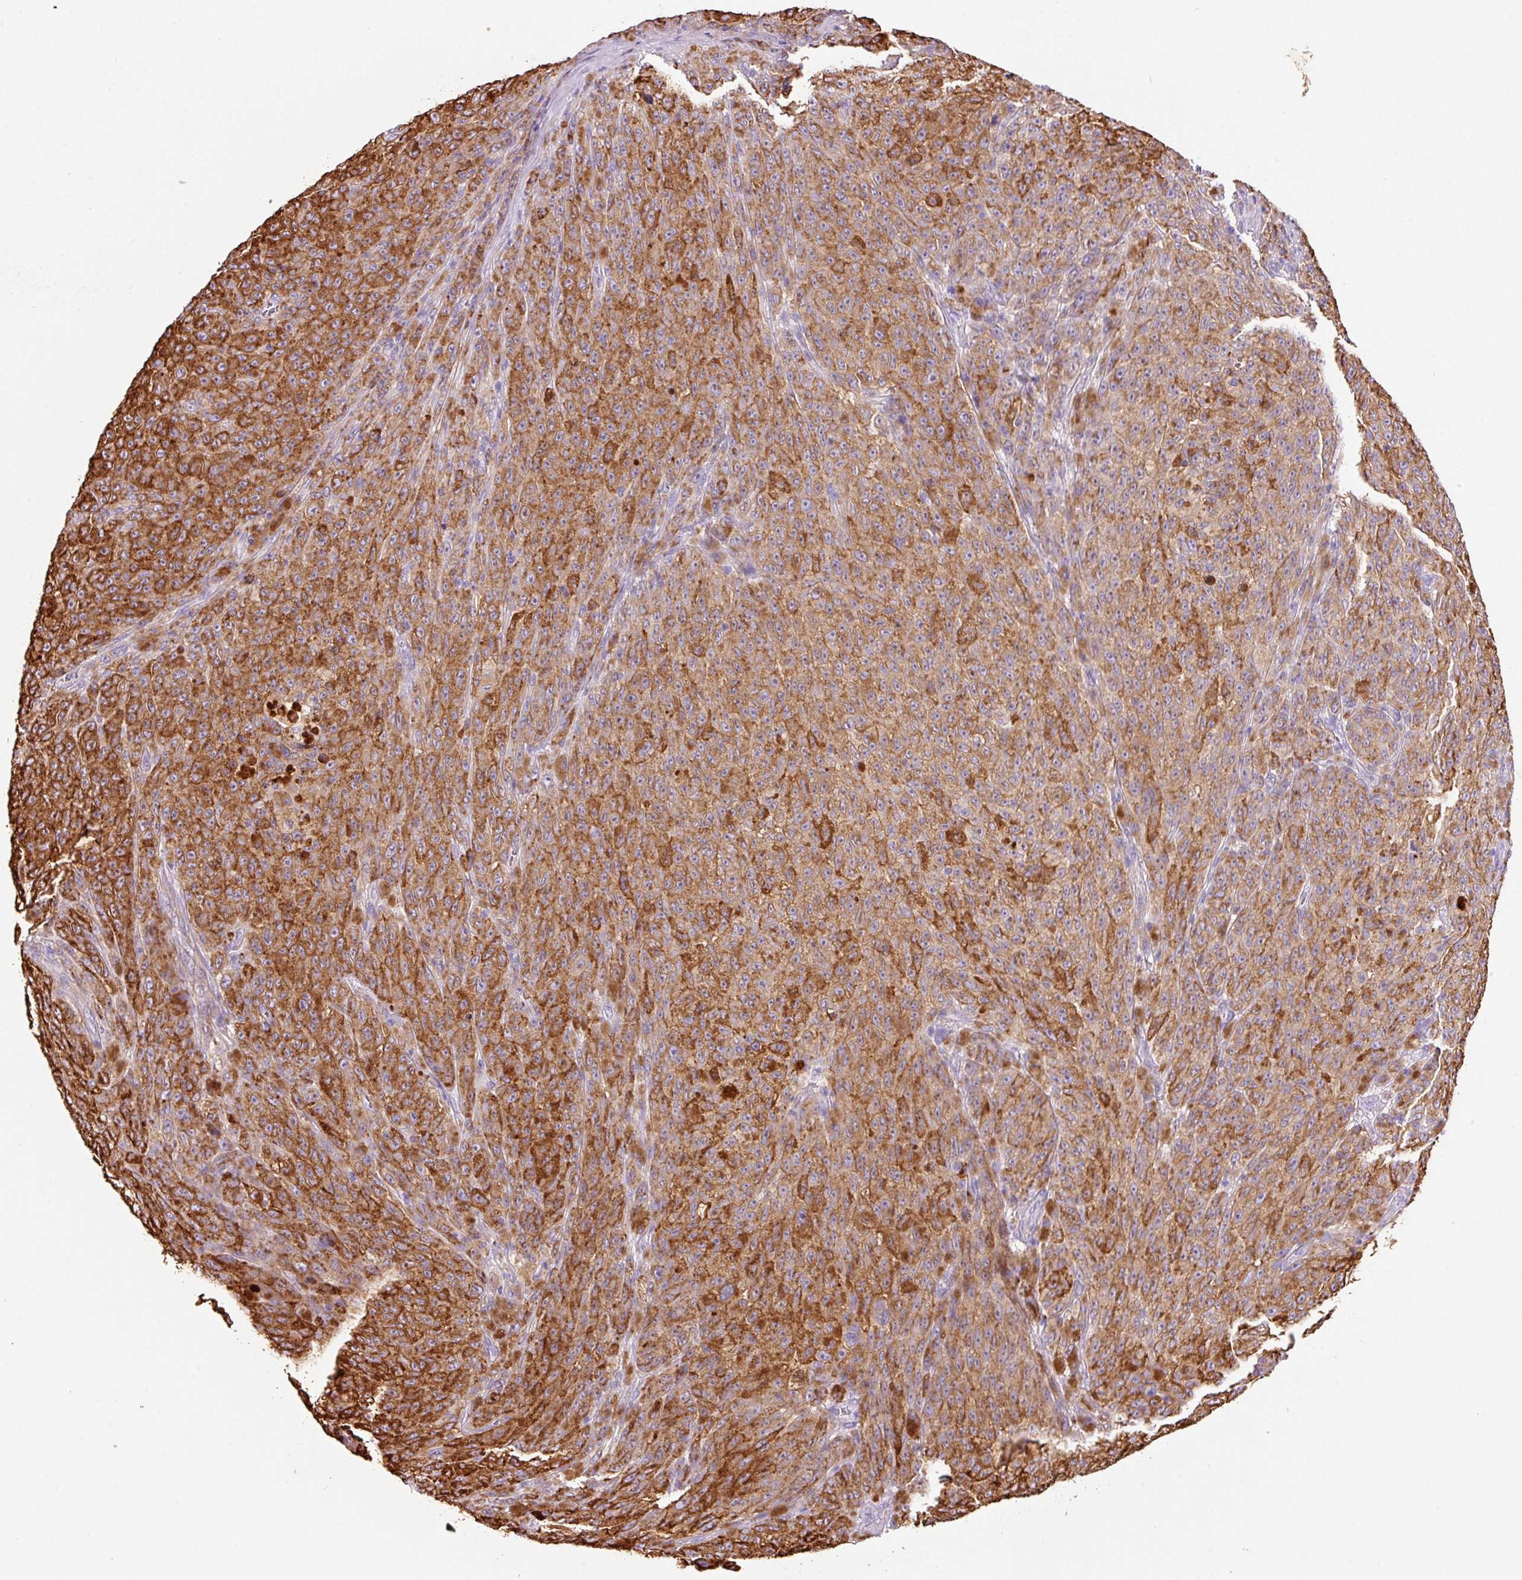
{"staining": {"intensity": "strong", "quantity": ">75%", "location": "cytoplasmic/membranous"}, "tissue": "melanoma", "cell_type": "Tumor cells", "image_type": "cancer", "snomed": [{"axis": "morphology", "description": "Malignant melanoma, NOS"}, {"axis": "topography", "description": "Skin"}], "caption": "Tumor cells demonstrate strong cytoplasmic/membranous staining in about >75% of cells in melanoma.", "gene": "TMC8", "patient": {"sex": "female", "age": 82}}